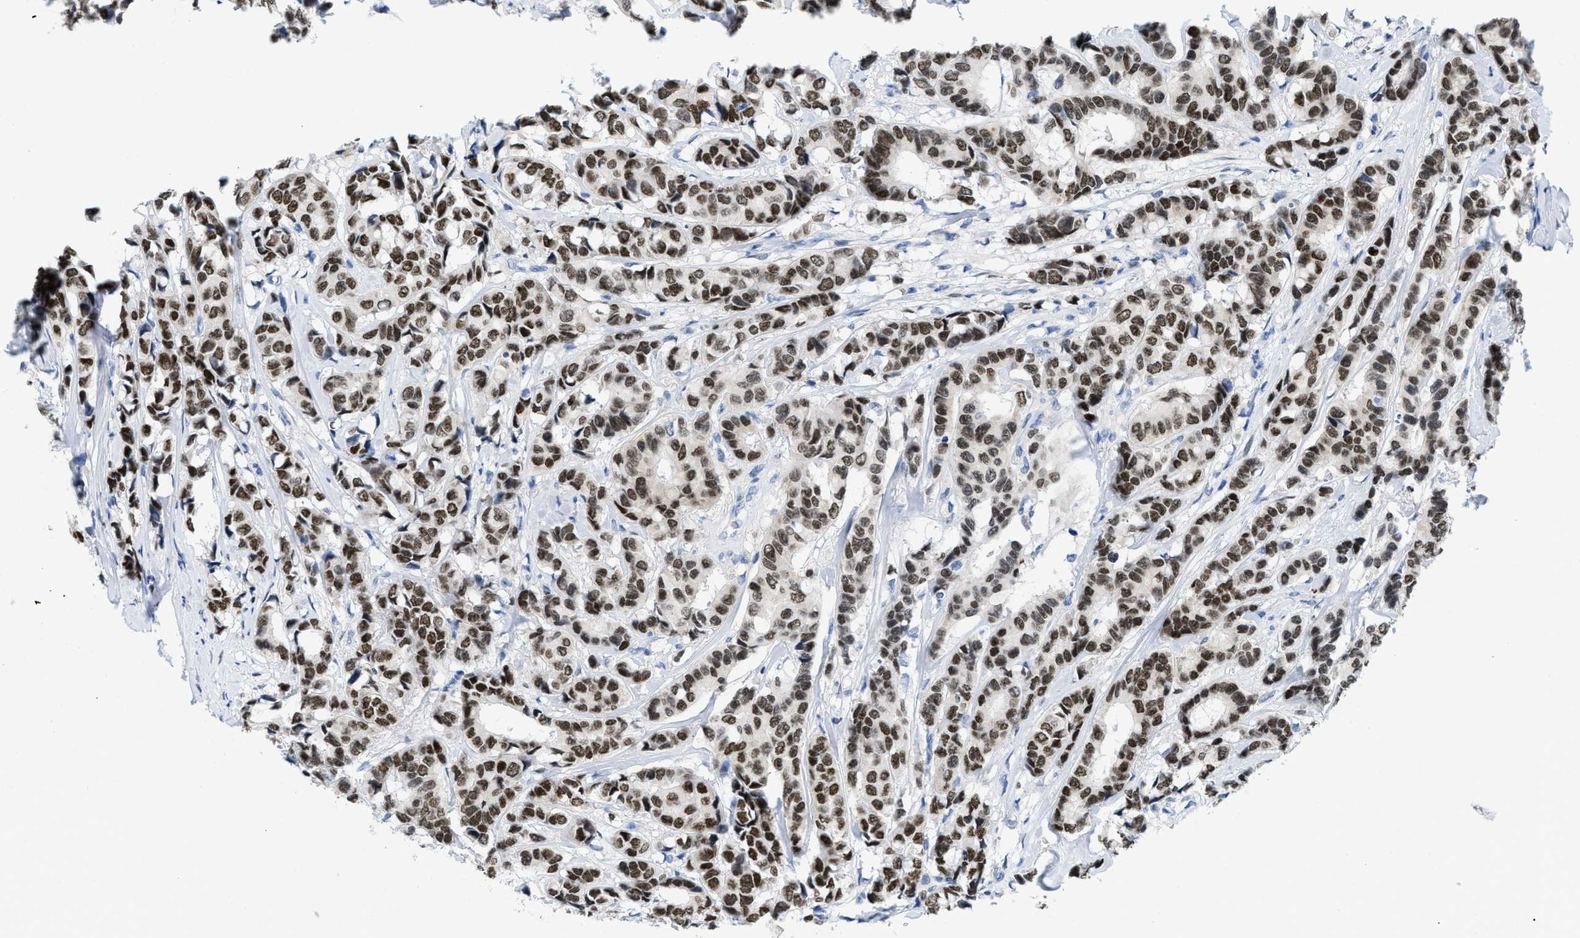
{"staining": {"intensity": "strong", "quantity": ">75%", "location": "nuclear"}, "tissue": "breast cancer", "cell_type": "Tumor cells", "image_type": "cancer", "snomed": [{"axis": "morphology", "description": "Duct carcinoma"}, {"axis": "topography", "description": "Breast"}], "caption": "Protein positivity by immunohistochemistry exhibits strong nuclear staining in about >75% of tumor cells in breast cancer.", "gene": "NFIX", "patient": {"sex": "female", "age": 87}}